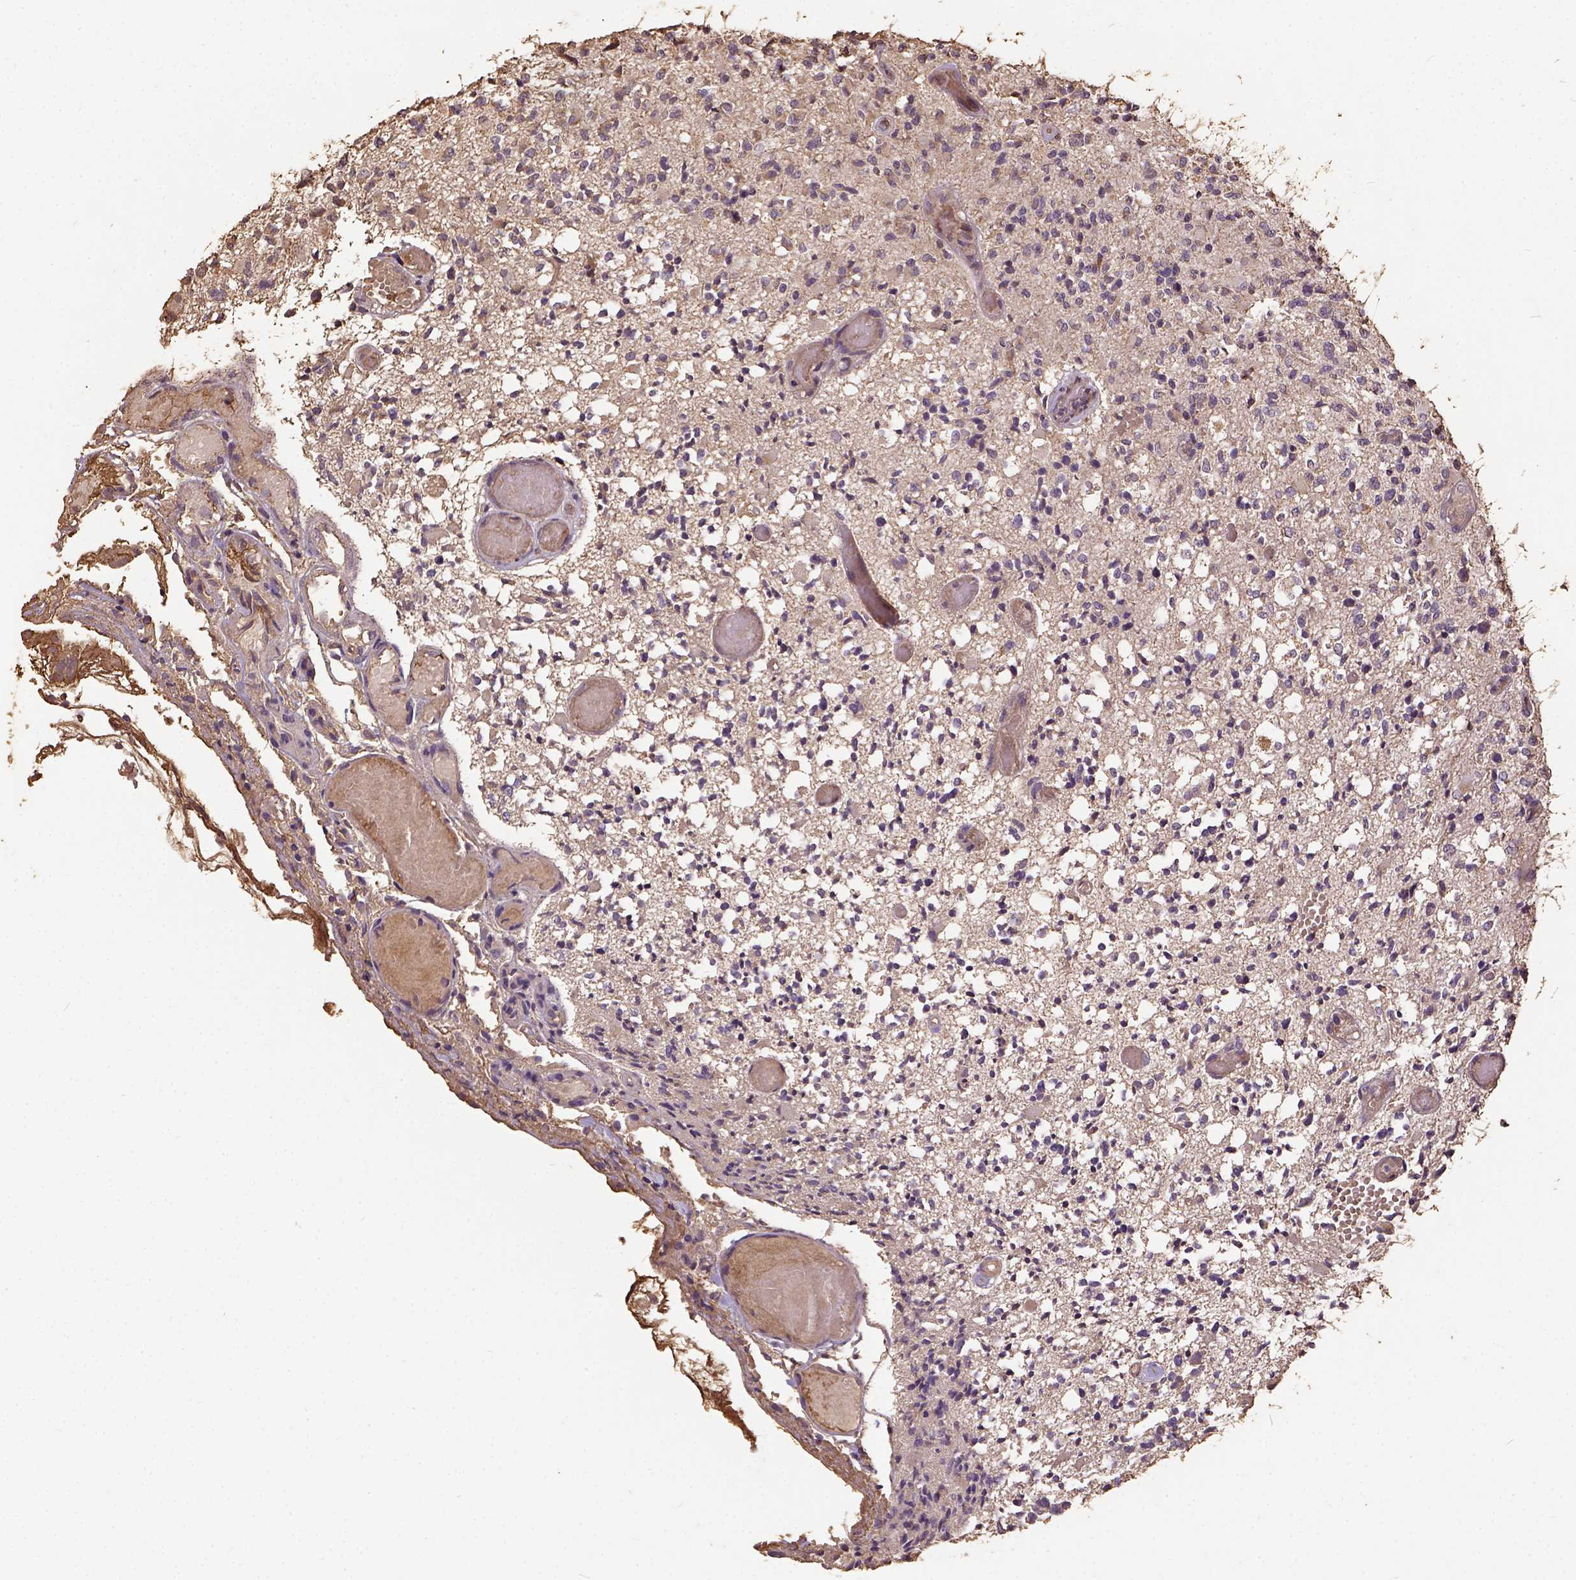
{"staining": {"intensity": "moderate", "quantity": "<25%", "location": "cytoplasmic/membranous"}, "tissue": "glioma", "cell_type": "Tumor cells", "image_type": "cancer", "snomed": [{"axis": "morphology", "description": "Glioma, malignant, High grade"}, {"axis": "topography", "description": "Brain"}], "caption": "An image of glioma stained for a protein exhibits moderate cytoplasmic/membranous brown staining in tumor cells.", "gene": "ATP1B3", "patient": {"sex": "female", "age": 63}}